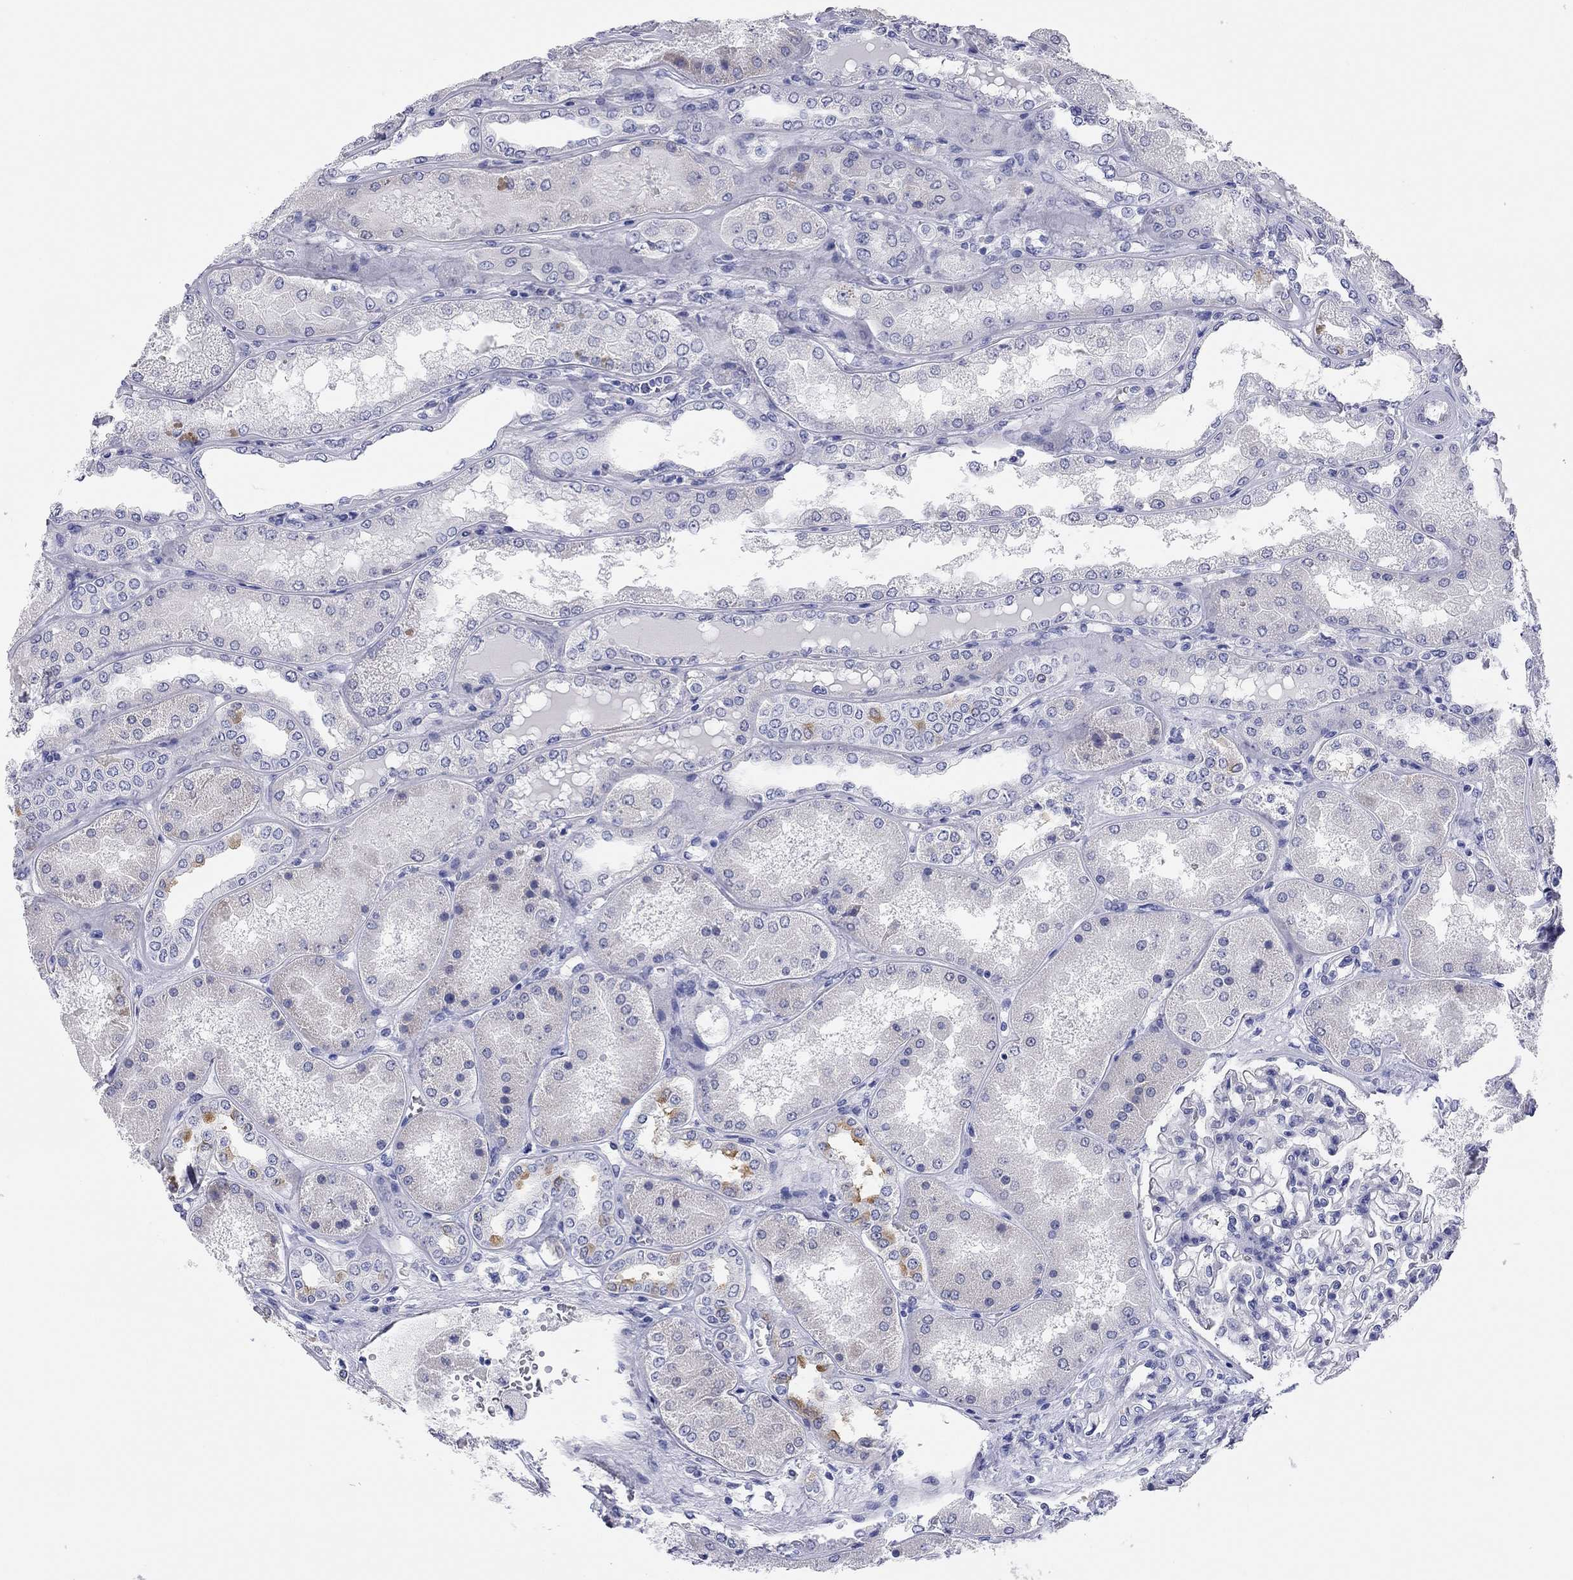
{"staining": {"intensity": "negative", "quantity": "none", "location": "none"}, "tissue": "kidney", "cell_type": "Cells in glomeruli", "image_type": "normal", "snomed": [{"axis": "morphology", "description": "Normal tissue, NOS"}, {"axis": "topography", "description": "Kidney"}], "caption": "Cells in glomeruli show no significant positivity in benign kidney. (Stains: DAB (3,3'-diaminobenzidine) immunohistochemistry (IHC) with hematoxylin counter stain, Microscopy: brightfield microscopy at high magnification).", "gene": "ENSG00000269035", "patient": {"sex": "female", "age": 56}}